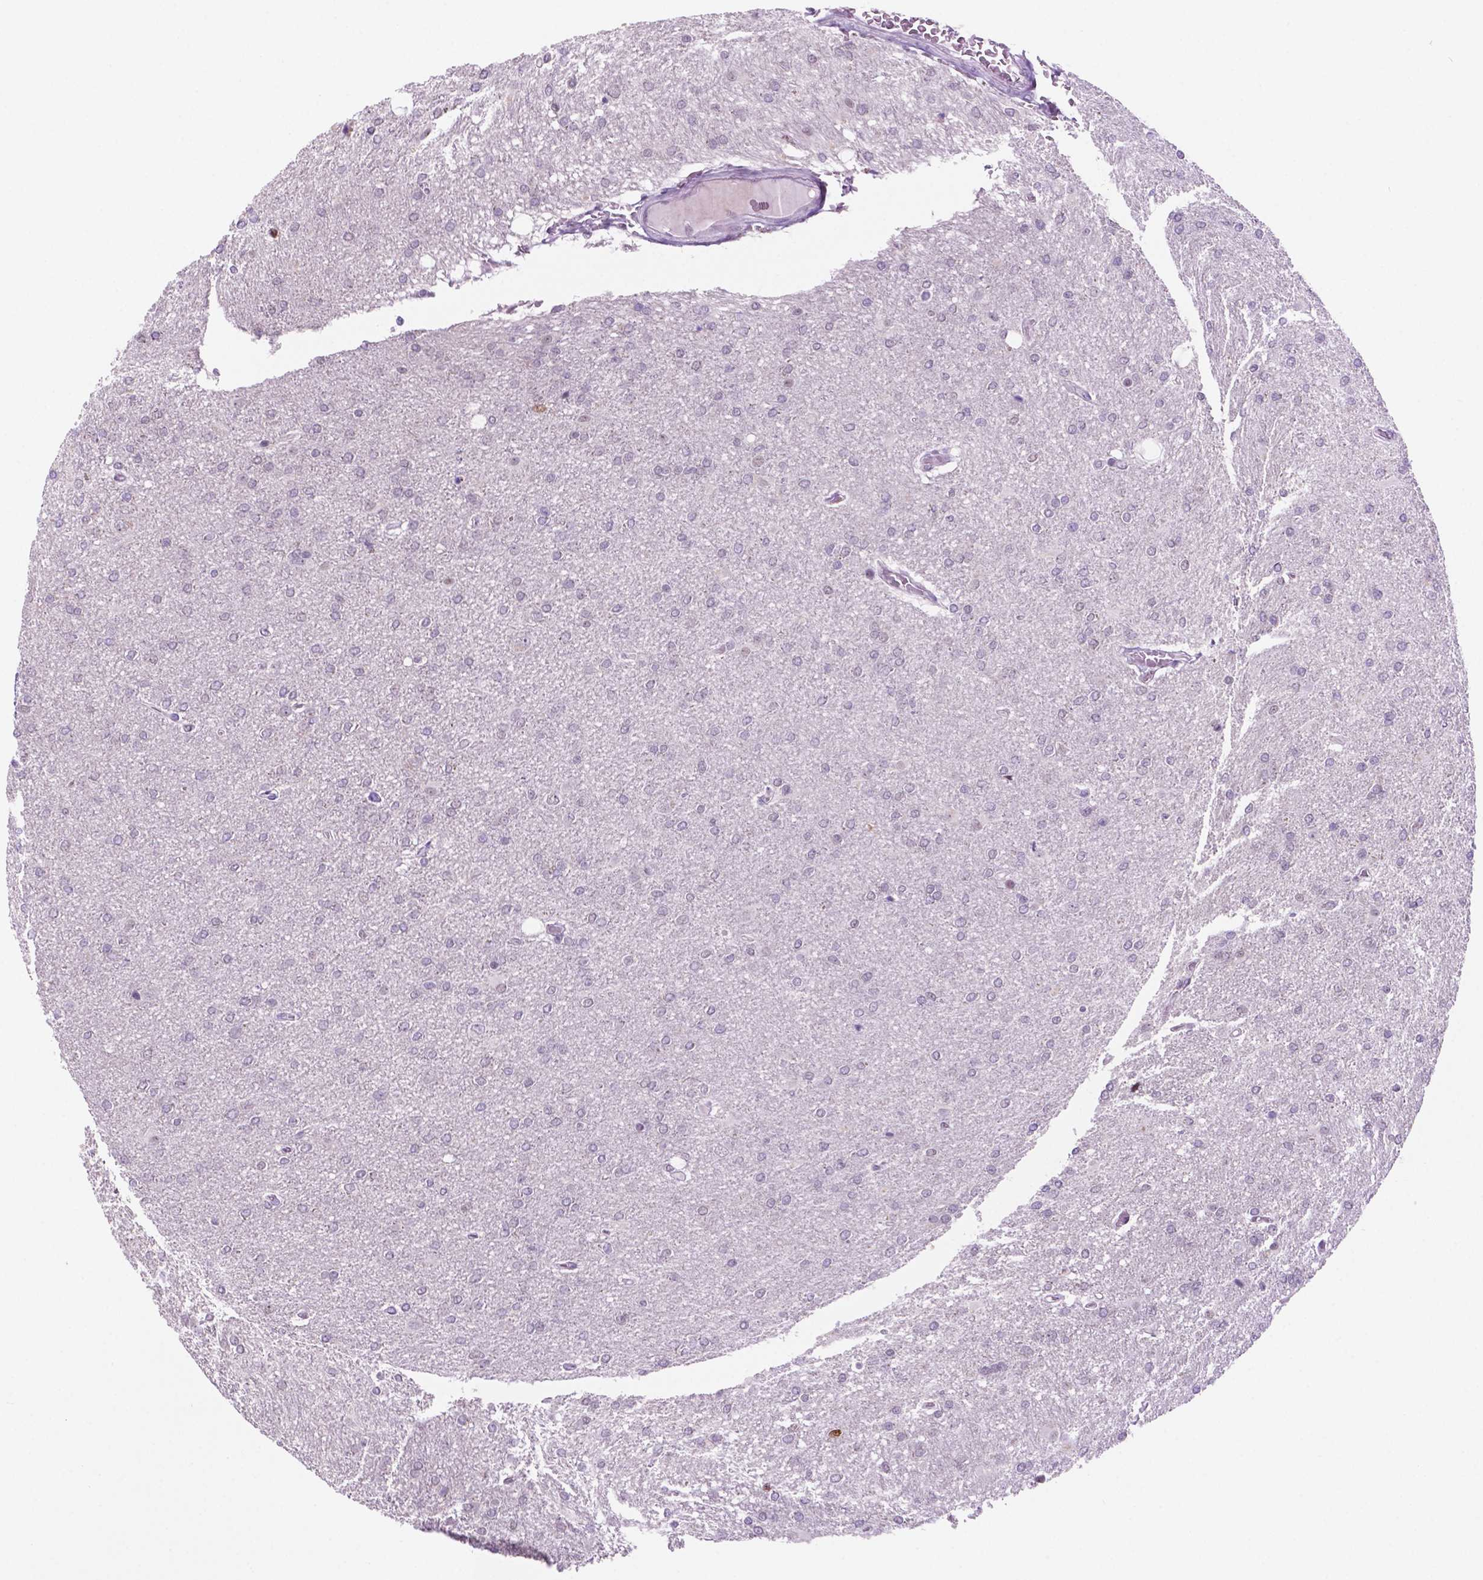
{"staining": {"intensity": "negative", "quantity": "none", "location": "none"}, "tissue": "glioma", "cell_type": "Tumor cells", "image_type": "cancer", "snomed": [{"axis": "morphology", "description": "Glioma, malignant, High grade"}, {"axis": "topography", "description": "Cerebral cortex"}], "caption": "High magnification brightfield microscopy of glioma stained with DAB (brown) and counterstained with hematoxylin (blue): tumor cells show no significant positivity.", "gene": "NCAPH2", "patient": {"sex": "male", "age": 70}}